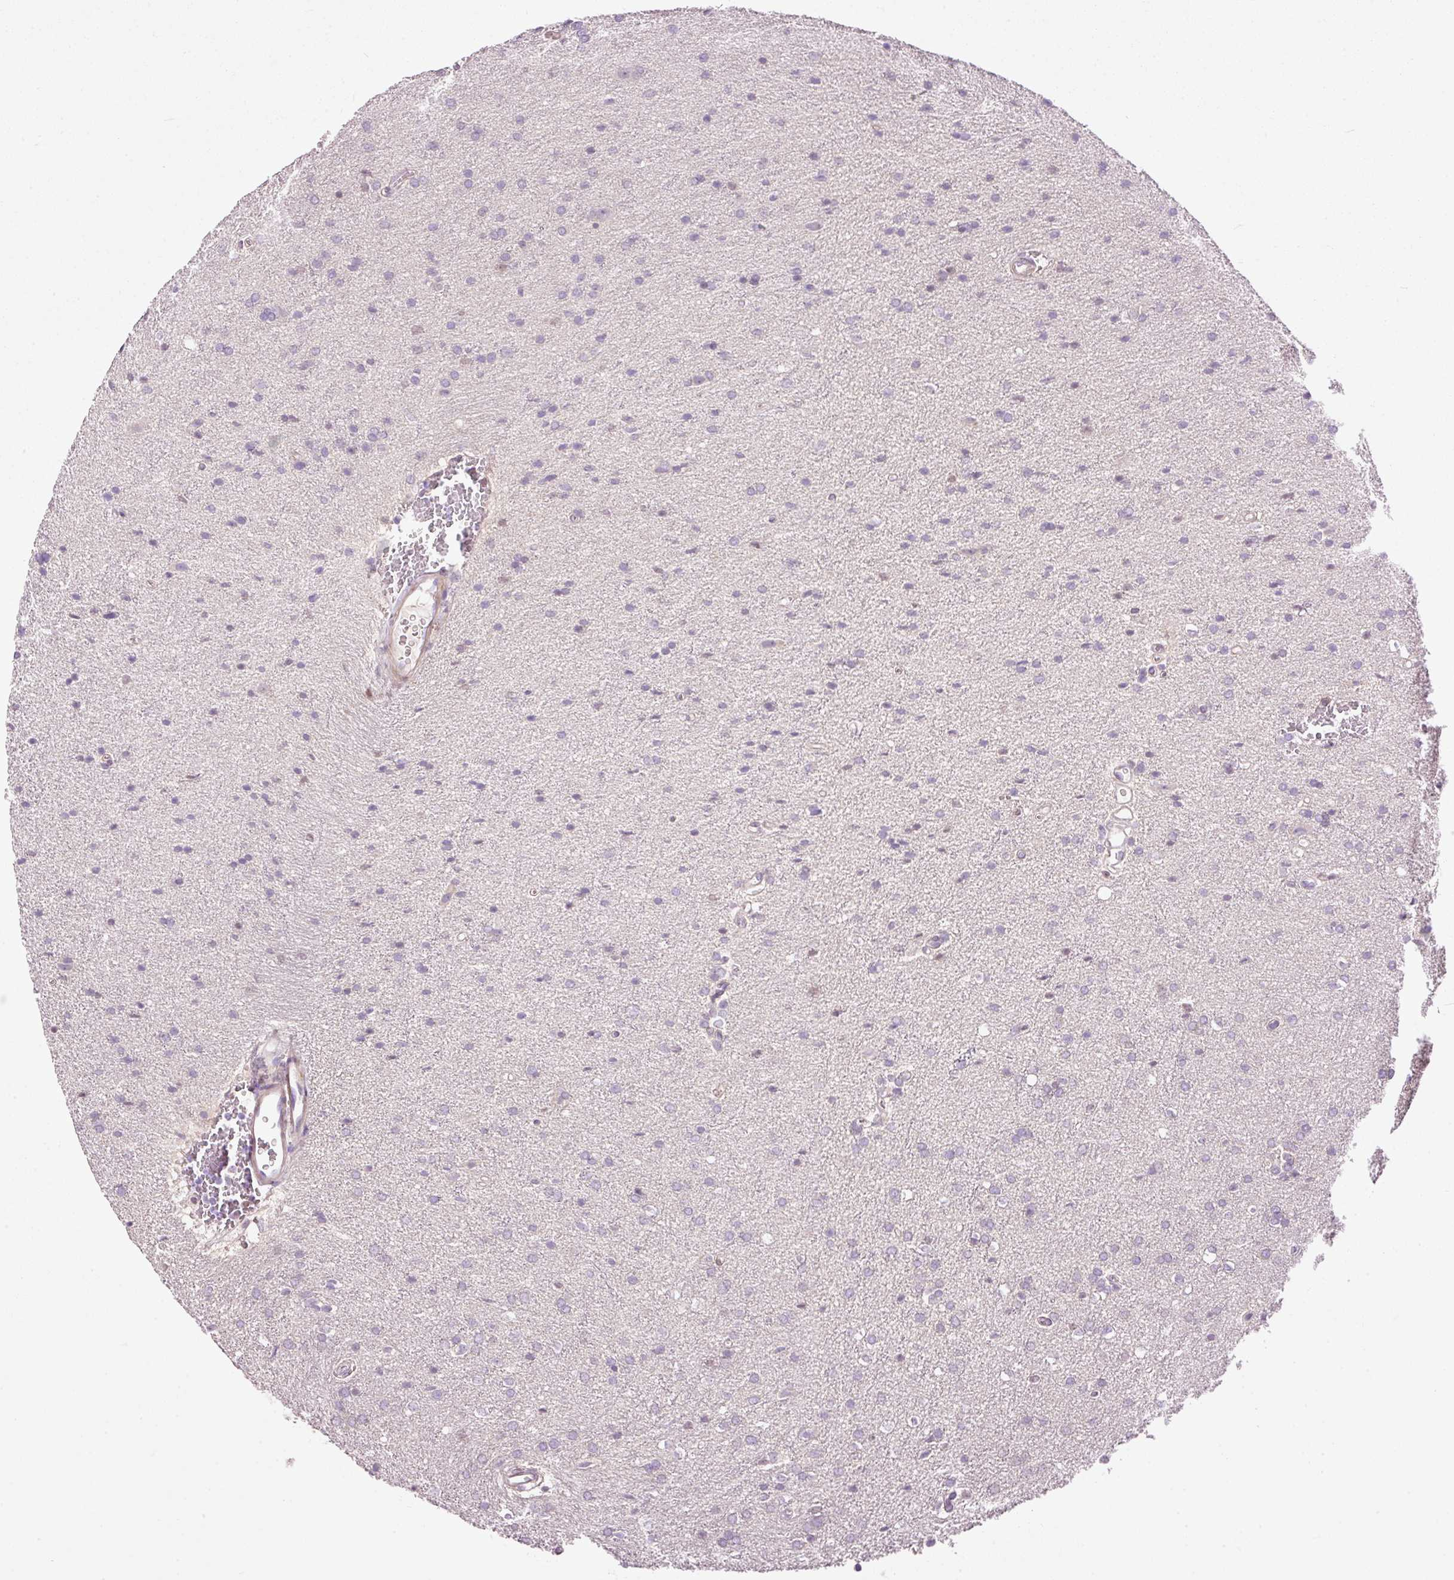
{"staining": {"intensity": "negative", "quantity": "none", "location": "none"}, "tissue": "glioma", "cell_type": "Tumor cells", "image_type": "cancer", "snomed": [{"axis": "morphology", "description": "Glioma, malignant, Low grade"}, {"axis": "topography", "description": "Brain"}], "caption": "This image is of malignant glioma (low-grade) stained with immunohistochemistry to label a protein in brown with the nuclei are counter-stained blue. There is no expression in tumor cells.", "gene": "FCRL4", "patient": {"sex": "female", "age": 34}}